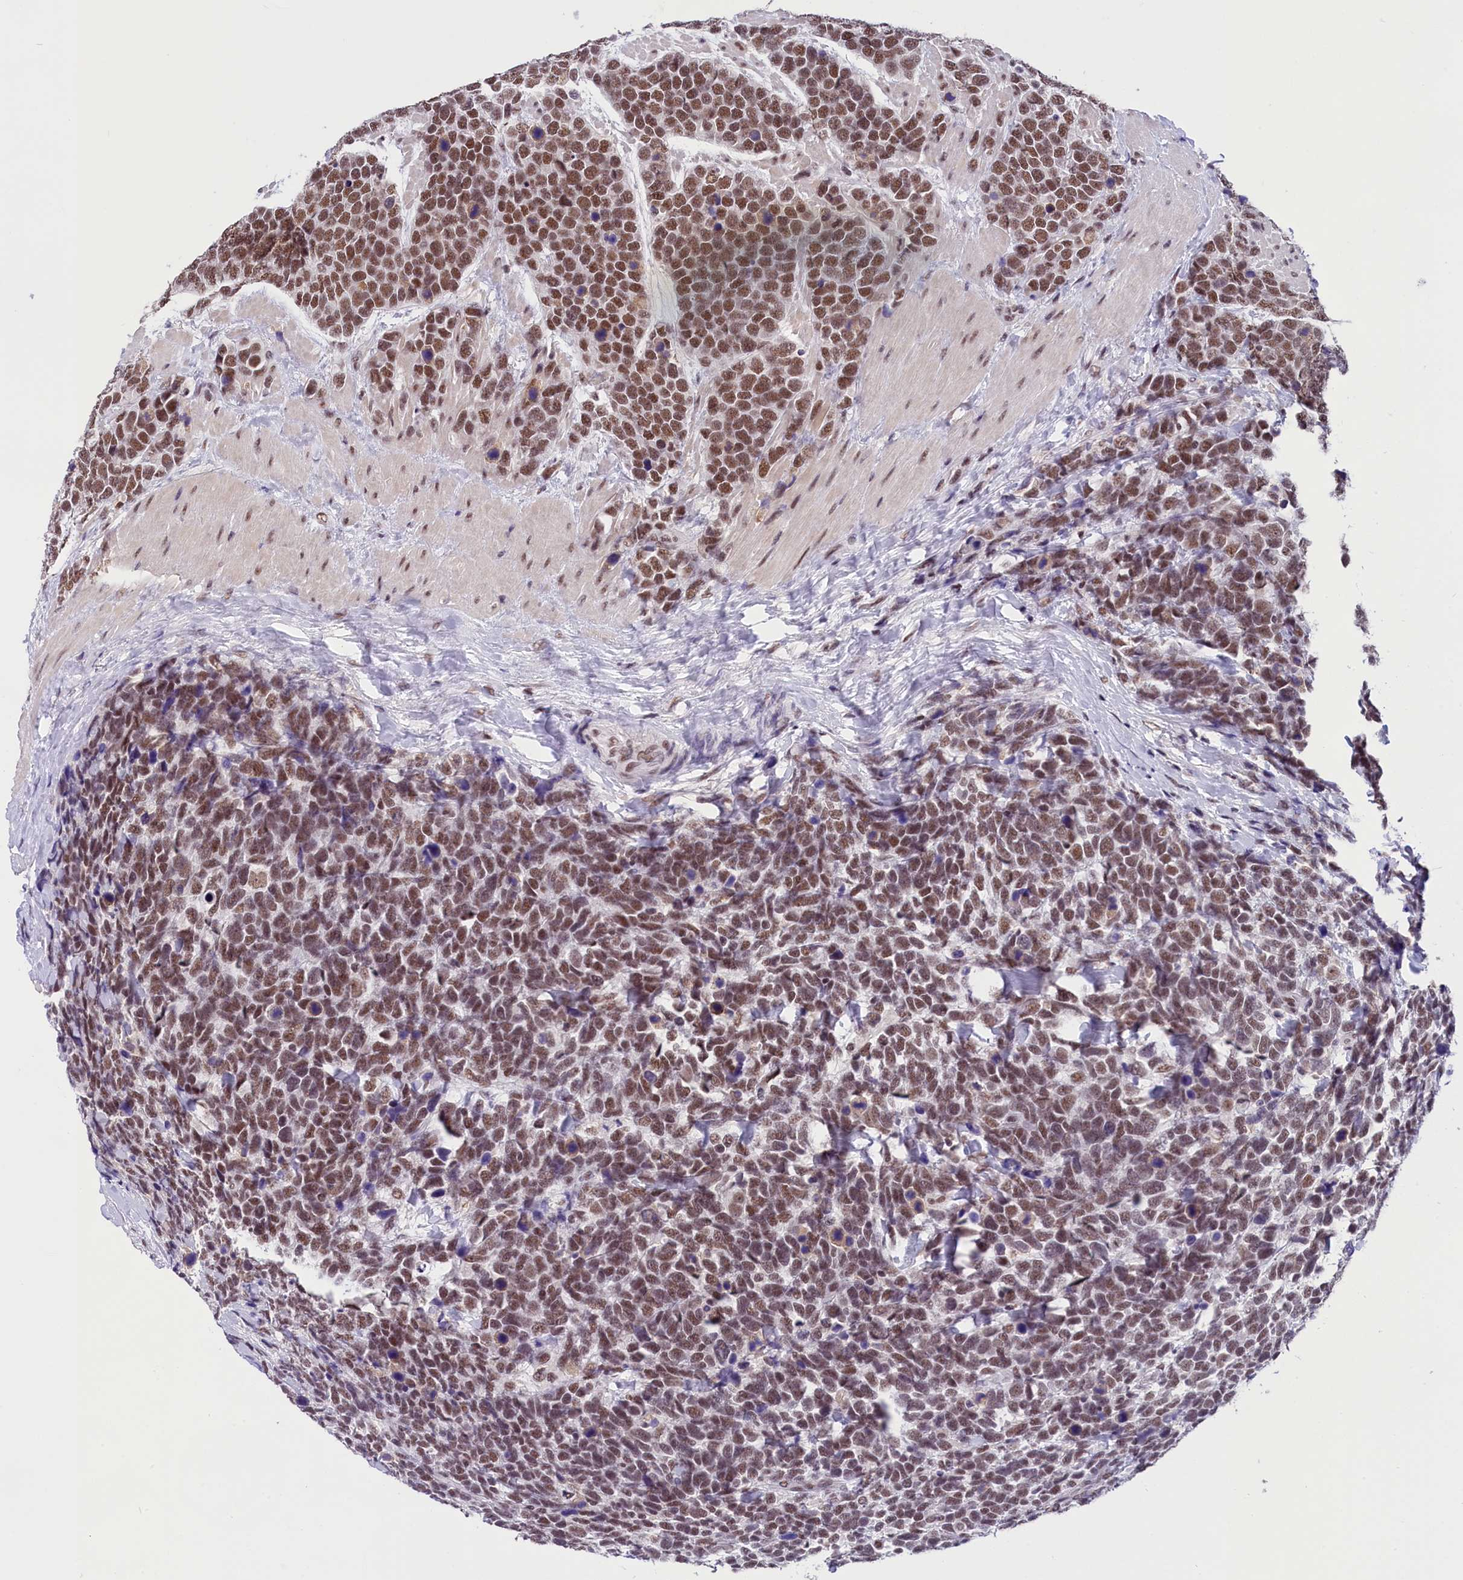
{"staining": {"intensity": "moderate", "quantity": ">75%", "location": "nuclear"}, "tissue": "urothelial cancer", "cell_type": "Tumor cells", "image_type": "cancer", "snomed": [{"axis": "morphology", "description": "Urothelial carcinoma, High grade"}, {"axis": "topography", "description": "Urinary bladder"}], "caption": "A photomicrograph of urothelial cancer stained for a protein shows moderate nuclear brown staining in tumor cells. Using DAB (3,3'-diaminobenzidine) (brown) and hematoxylin (blue) stains, captured at high magnification using brightfield microscopy.", "gene": "ZC3H4", "patient": {"sex": "female", "age": 82}}